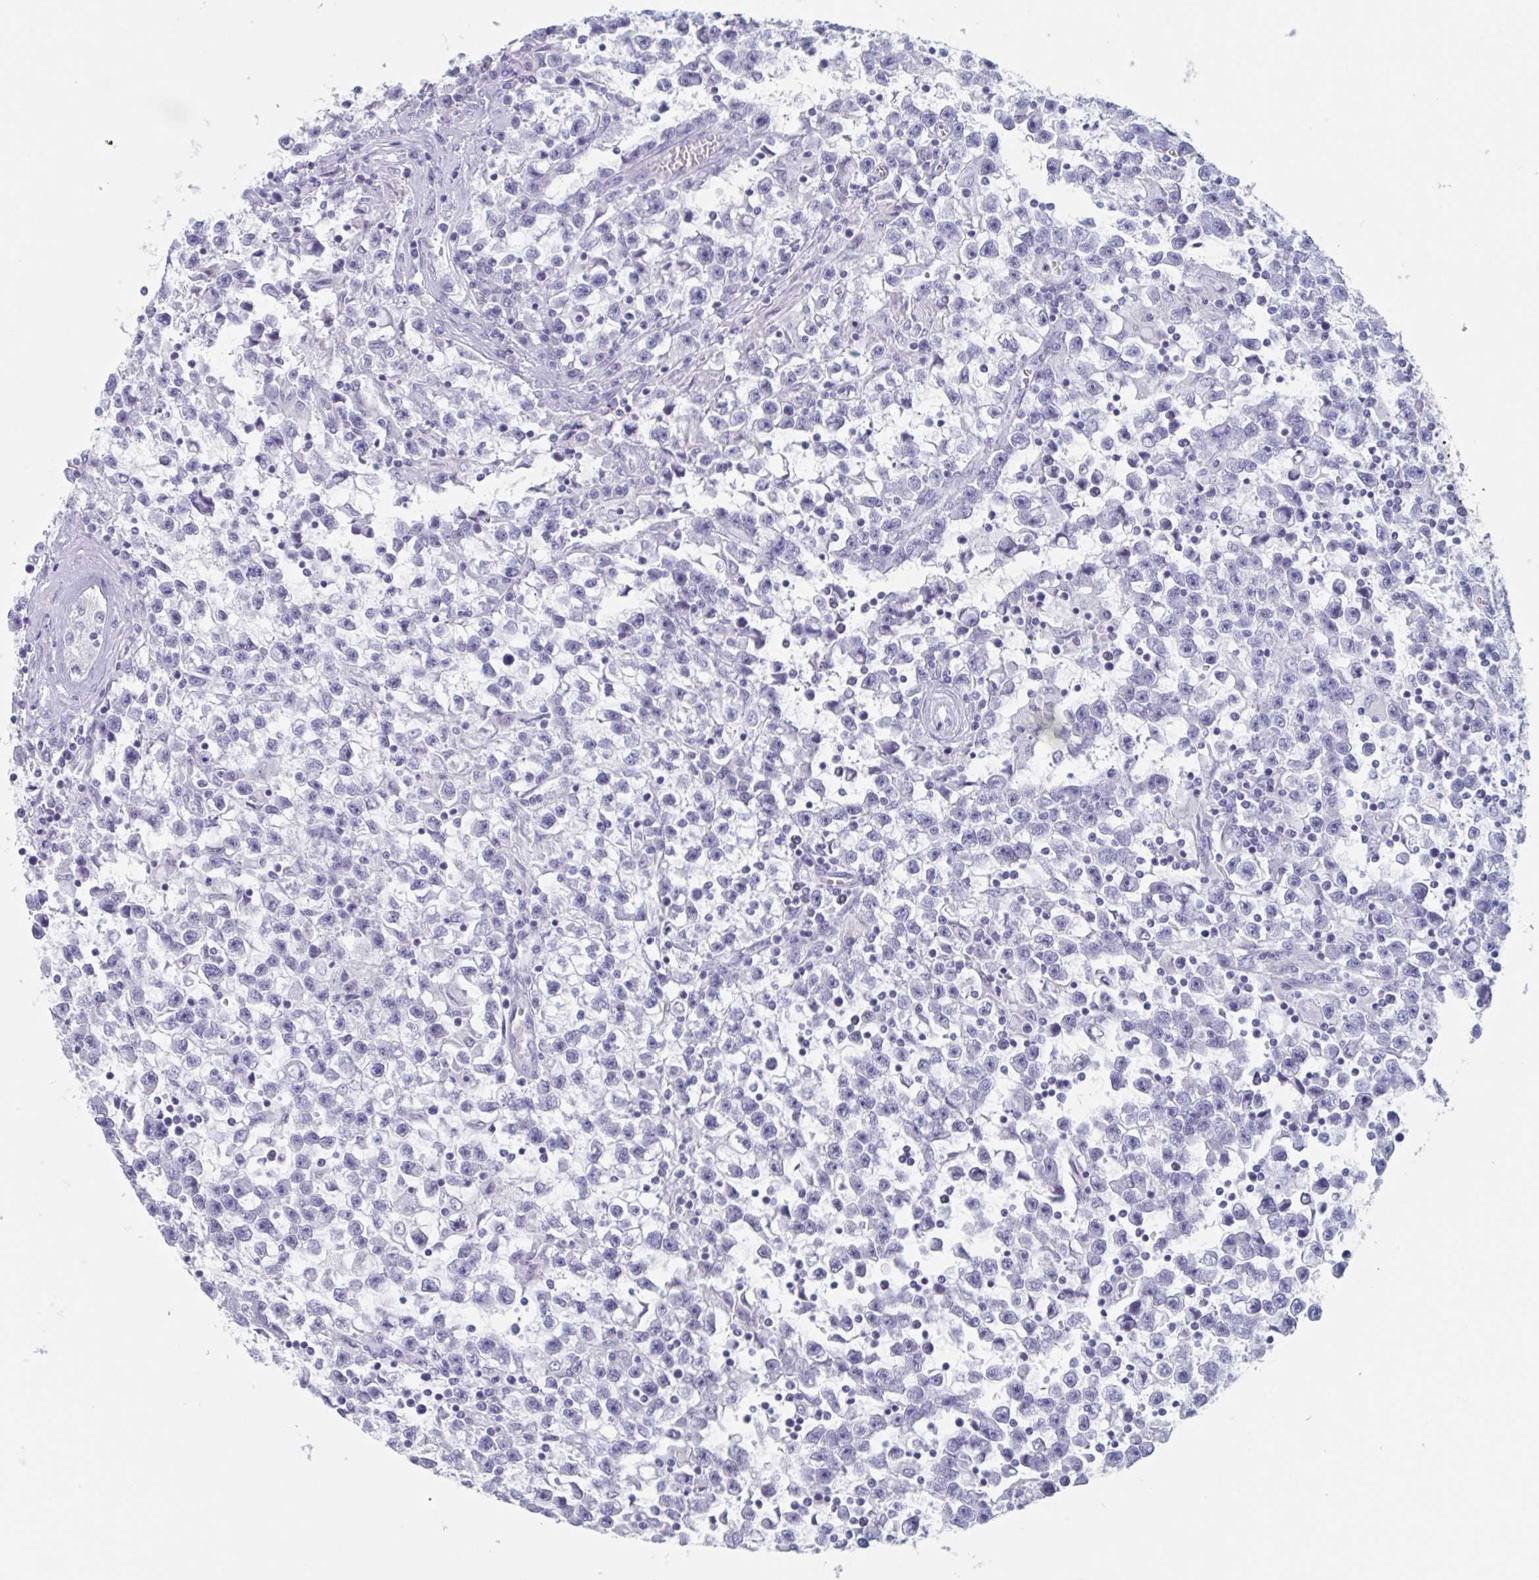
{"staining": {"intensity": "negative", "quantity": "none", "location": "none"}, "tissue": "testis cancer", "cell_type": "Tumor cells", "image_type": "cancer", "snomed": [{"axis": "morphology", "description": "Seminoma, NOS"}, {"axis": "topography", "description": "Testis"}], "caption": "Immunohistochemical staining of testis cancer (seminoma) reveals no significant staining in tumor cells. (DAB immunohistochemistry (IHC) with hematoxylin counter stain).", "gene": "HSD11B2", "patient": {"sex": "male", "age": 31}}